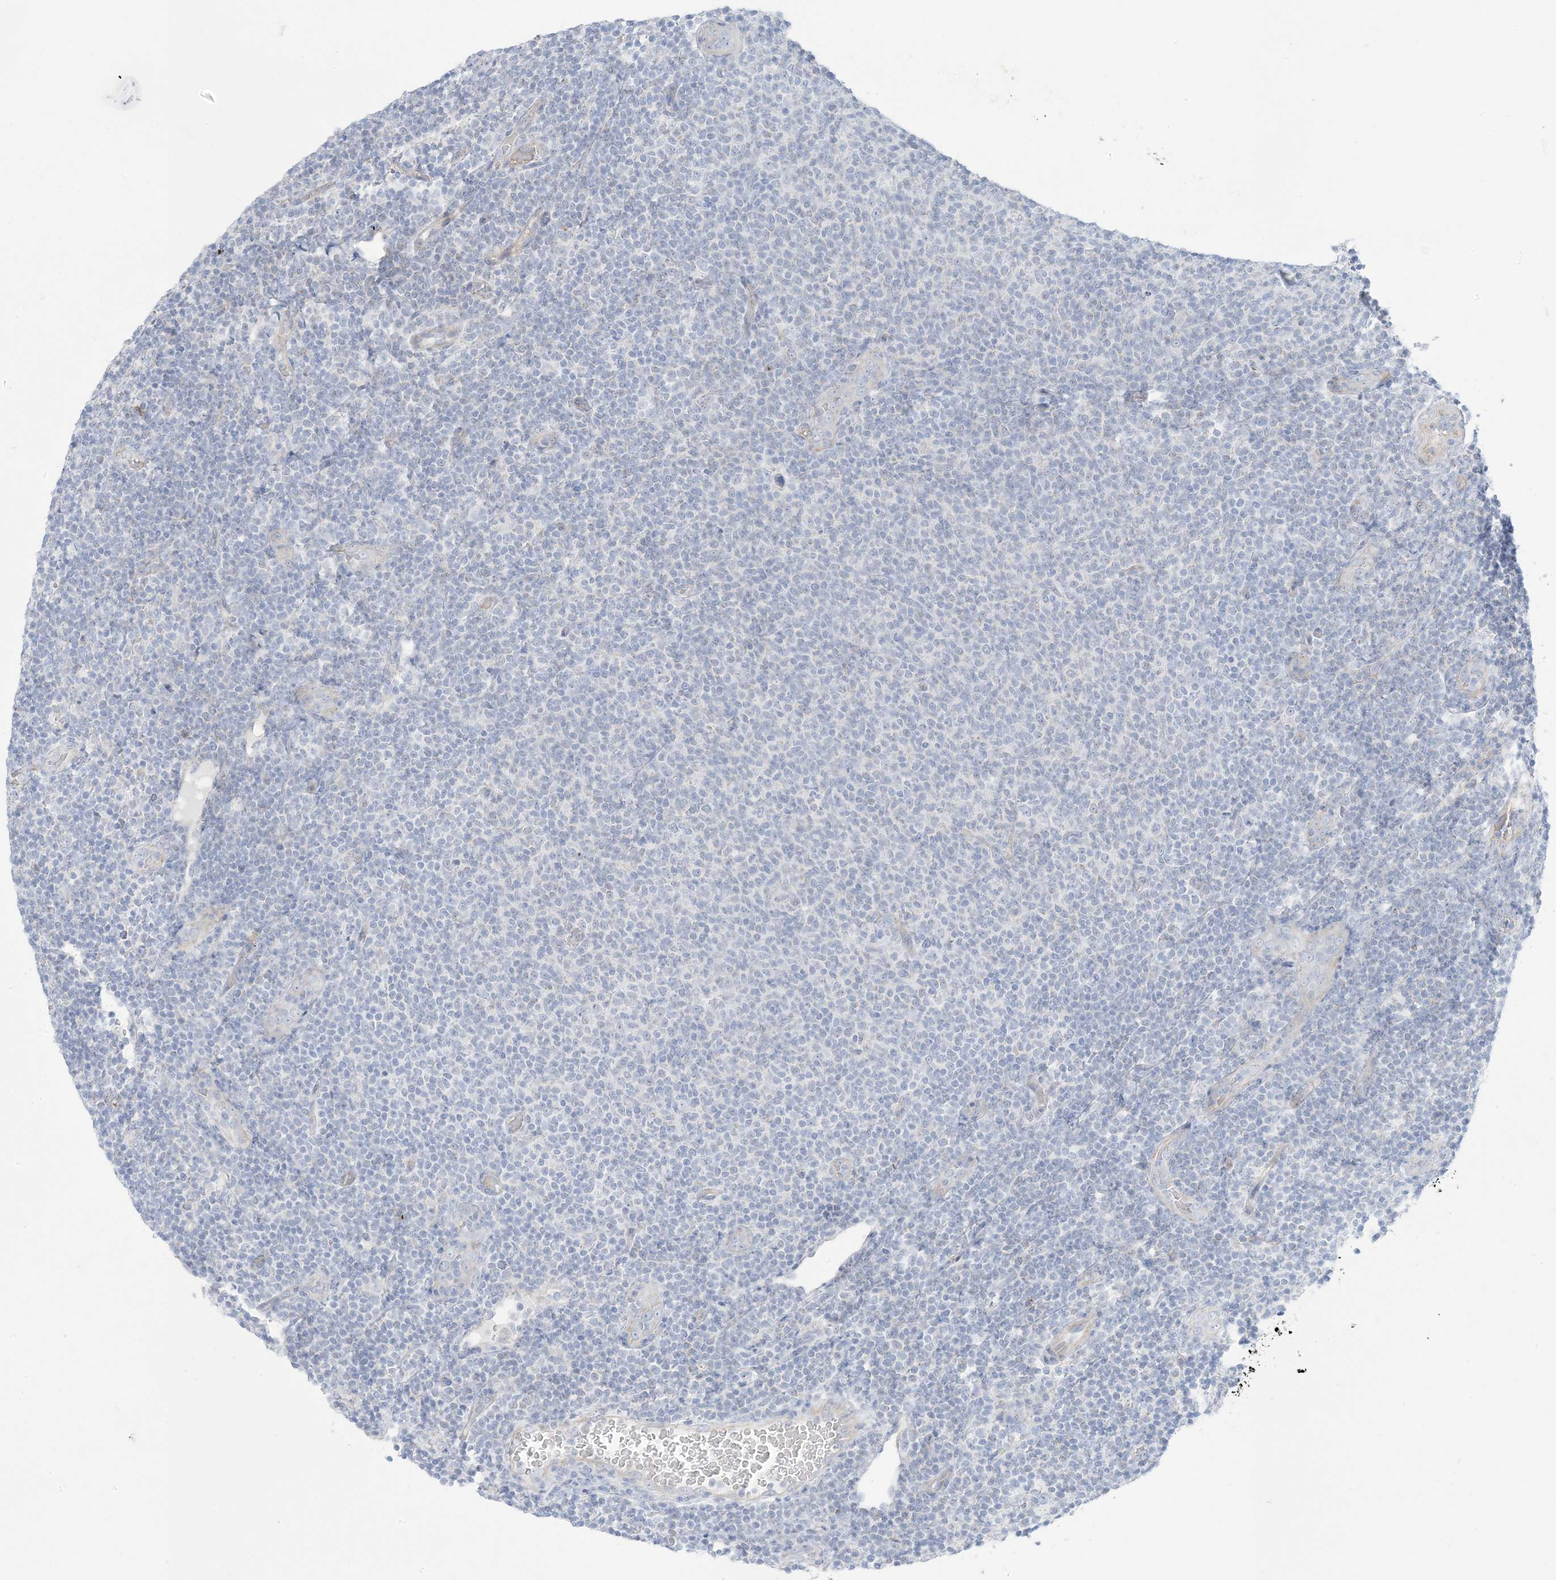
{"staining": {"intensity": "negative", "quantity": "none", "location": "none"}, "tissue": "lymphoma", "cell_type": "Tumor cells", "image_type": "cancer", "snomed": [{"axis": "morphology", "description": "Malignant lymphoma, non-Hodgkin's type, Low grade"}, {"axis": "topography", "description": "Lymph node"}], "caption": "Tumor cells show no significant expression in lymphoma. The staining is performed using DAB brown chromogen with nuclei counter-stained in using hematoxylin.", "gene": "XIRP2", "patient": {"sex": "male", "age": 66}}